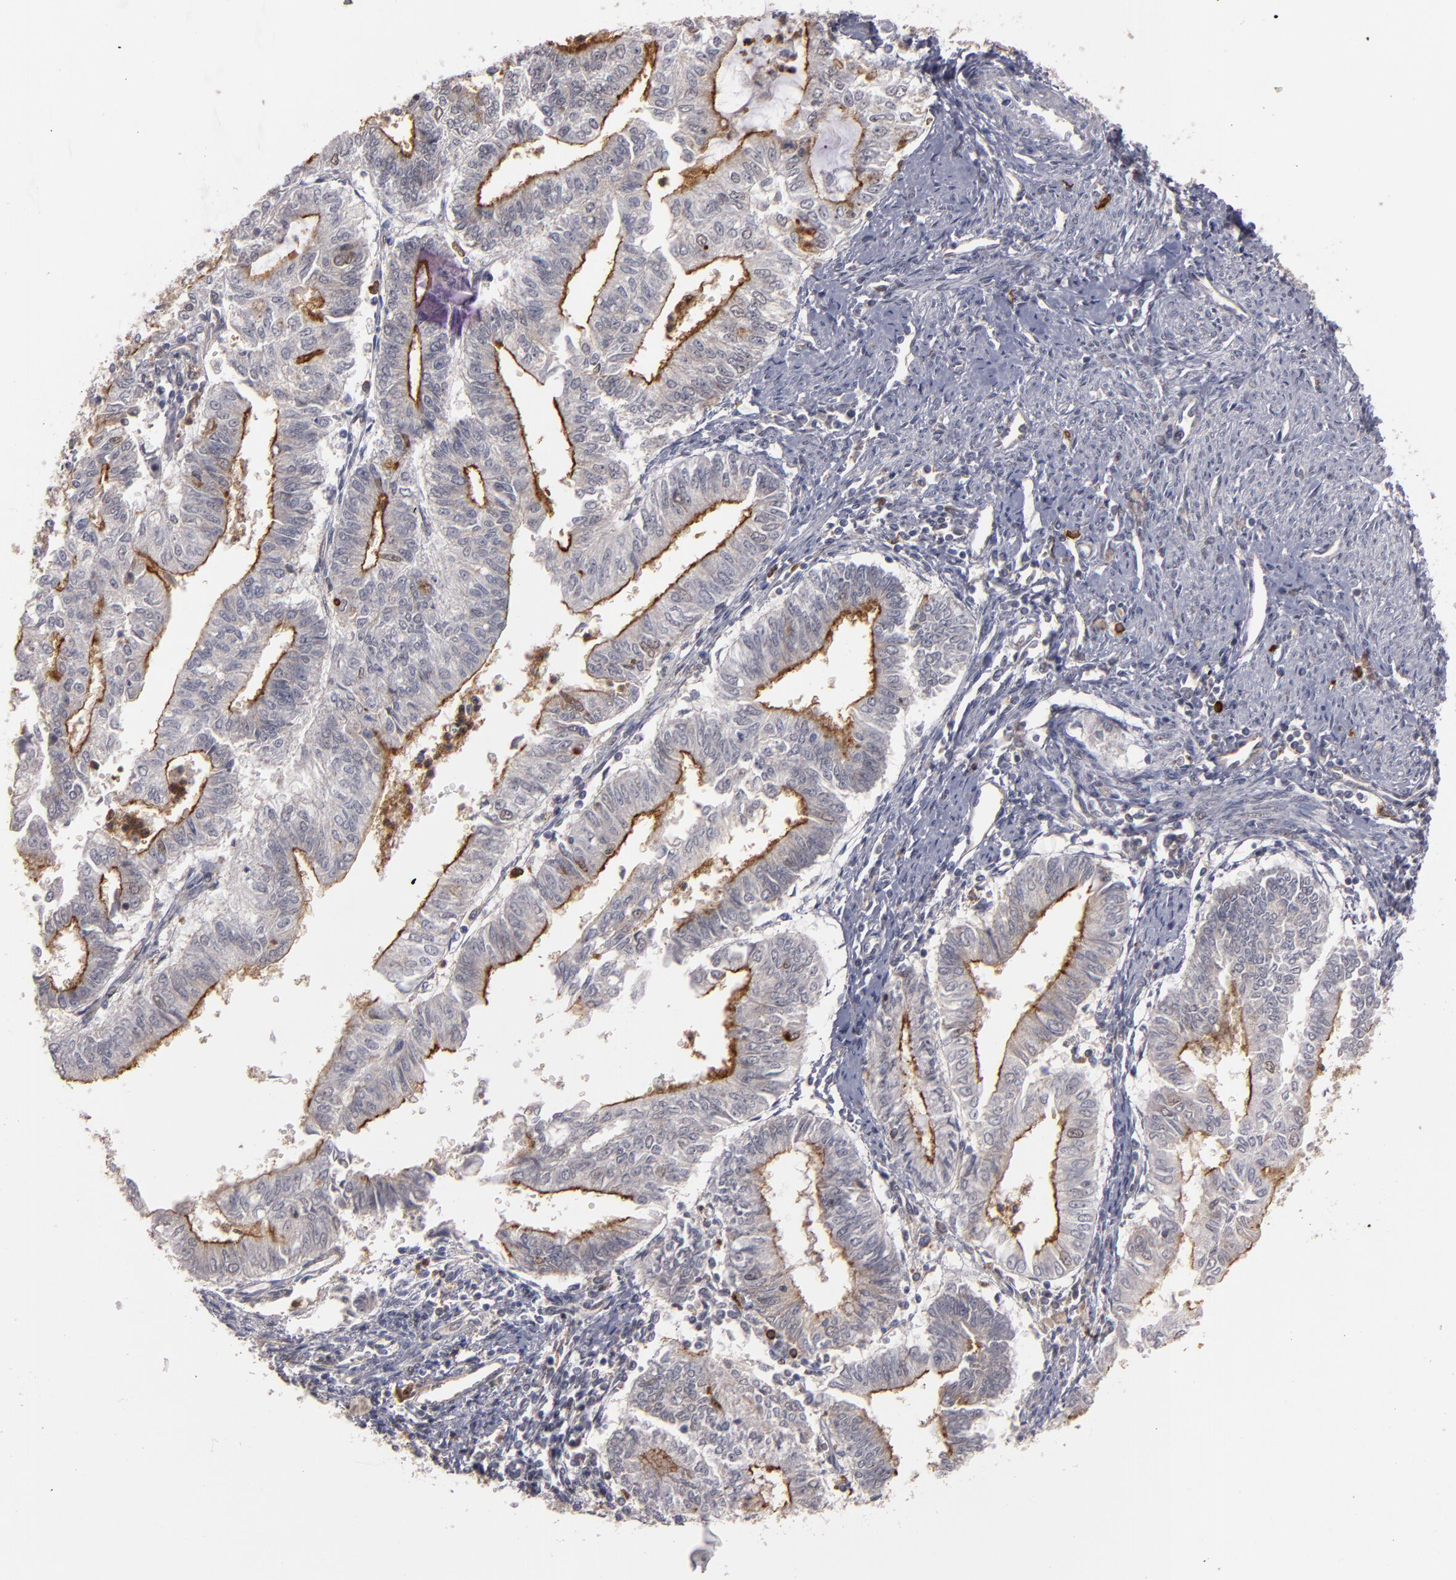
{"staining": {"intensity": "moderate", "quantity": ">75%", "location": "cytoplasmic/membranous"}, "tissue": "endometrial cancer", "cell_type": "Tumor cells", "image_type": "cancer", "snomed": [{"axis": "morphology", "description": "Adenocarcinoma, NOS"}, {"axis": "topography", "description": "Endometrium"}], "caption": "A brown stain labels moderate cytoplasmic/membranous expression of a protein in adenocarcinoma (endometrial) tumor cells.", "gene": "STX3", "patient": {"sex": "female", "age": 66}}